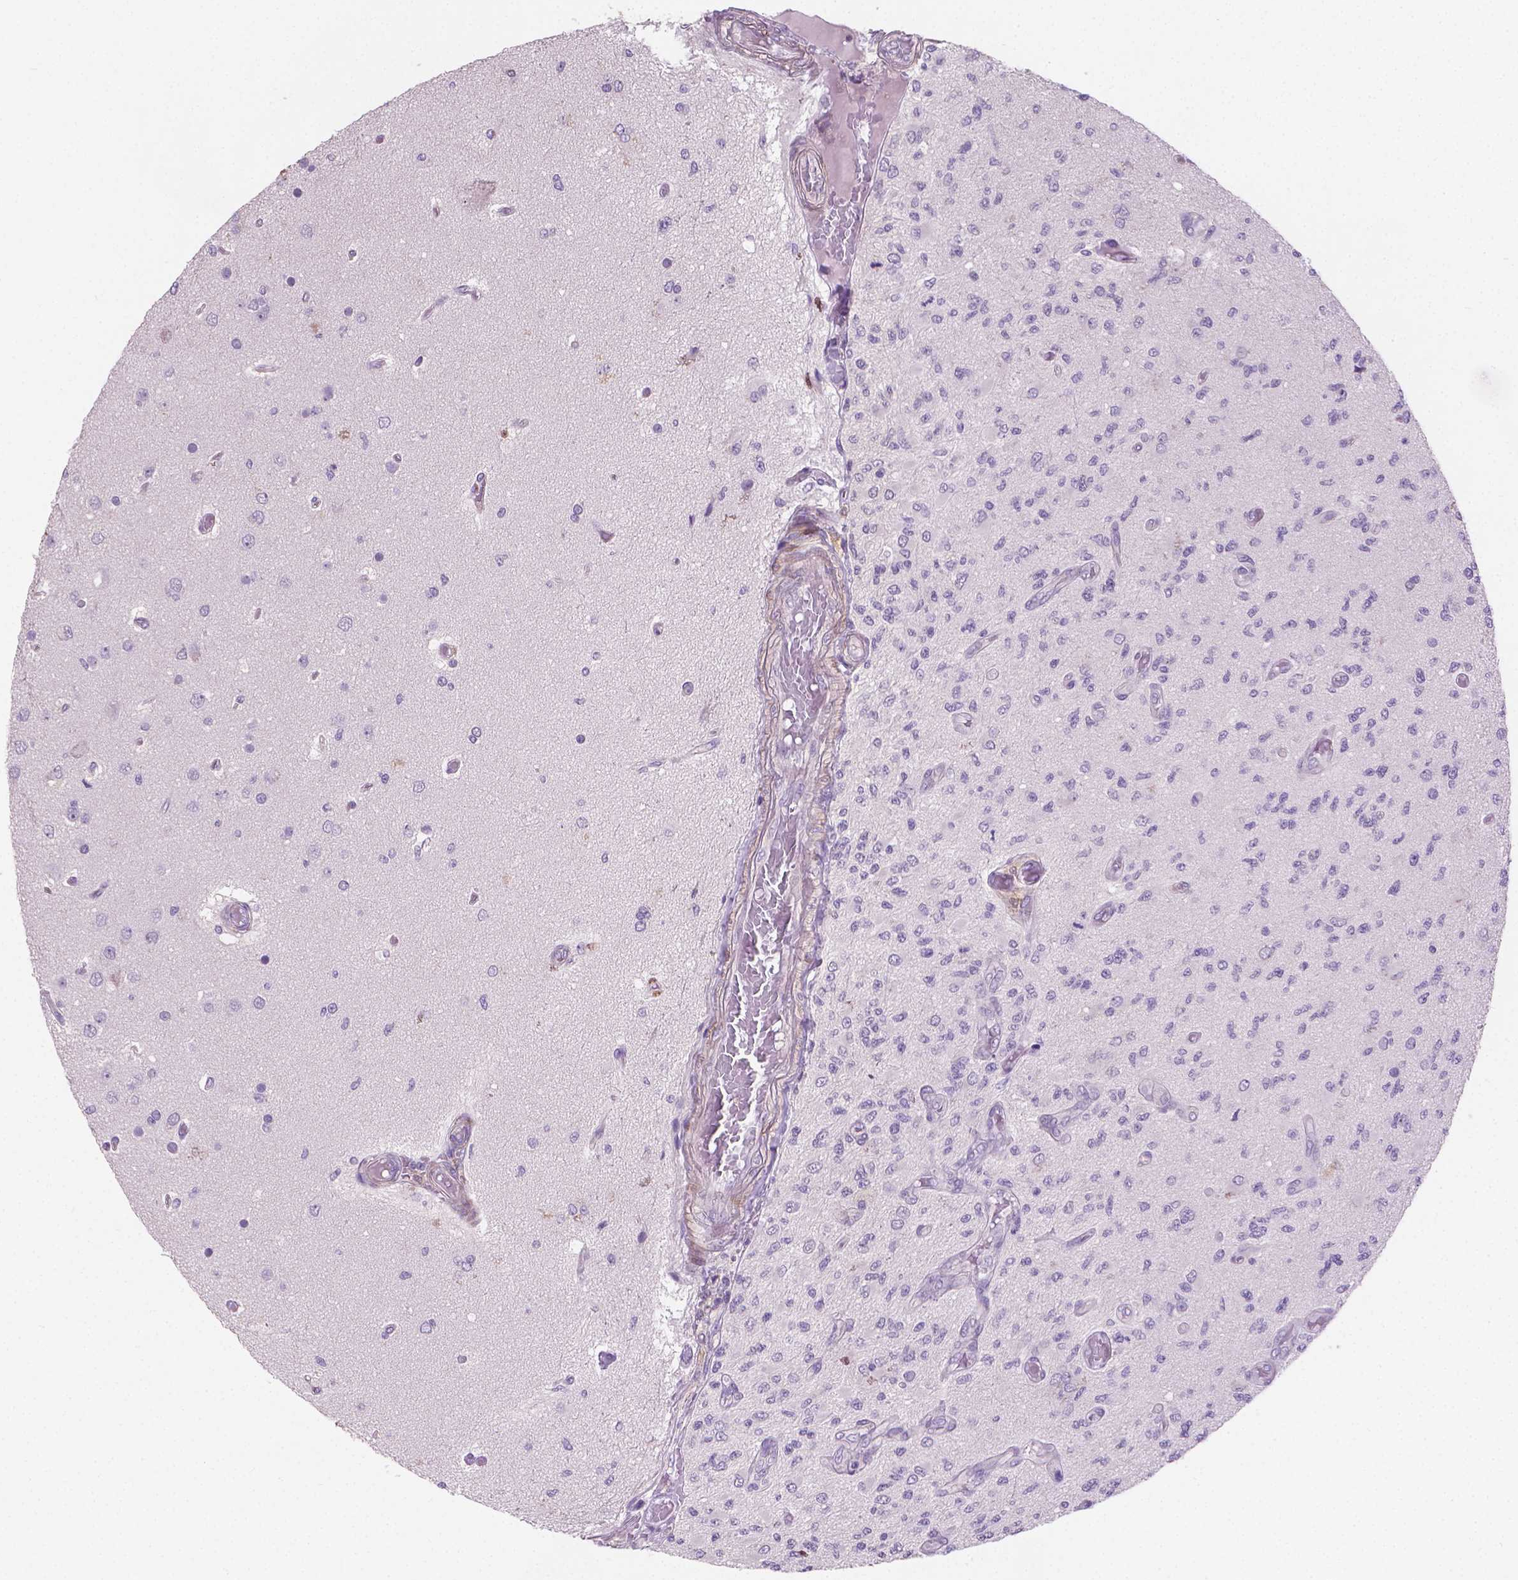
{"staining": {"intensity": "negative", "quantity": "none", "location": "none"}, "tissue": "glioma", "cell_type": "Tumor cells", "image_type": "cancer", "snomed": [{"axis": "morphology", "description": "Glioma, malignant, High grade"}, {"axis": "topography", "description": "Brain"}], "caption": "The image demonstrates no significant expression in tumor cells of glioma. (DAB IHC, high magnification).", "gene": "GSDMA", "patient": {"sex": "female", "age": 63}}